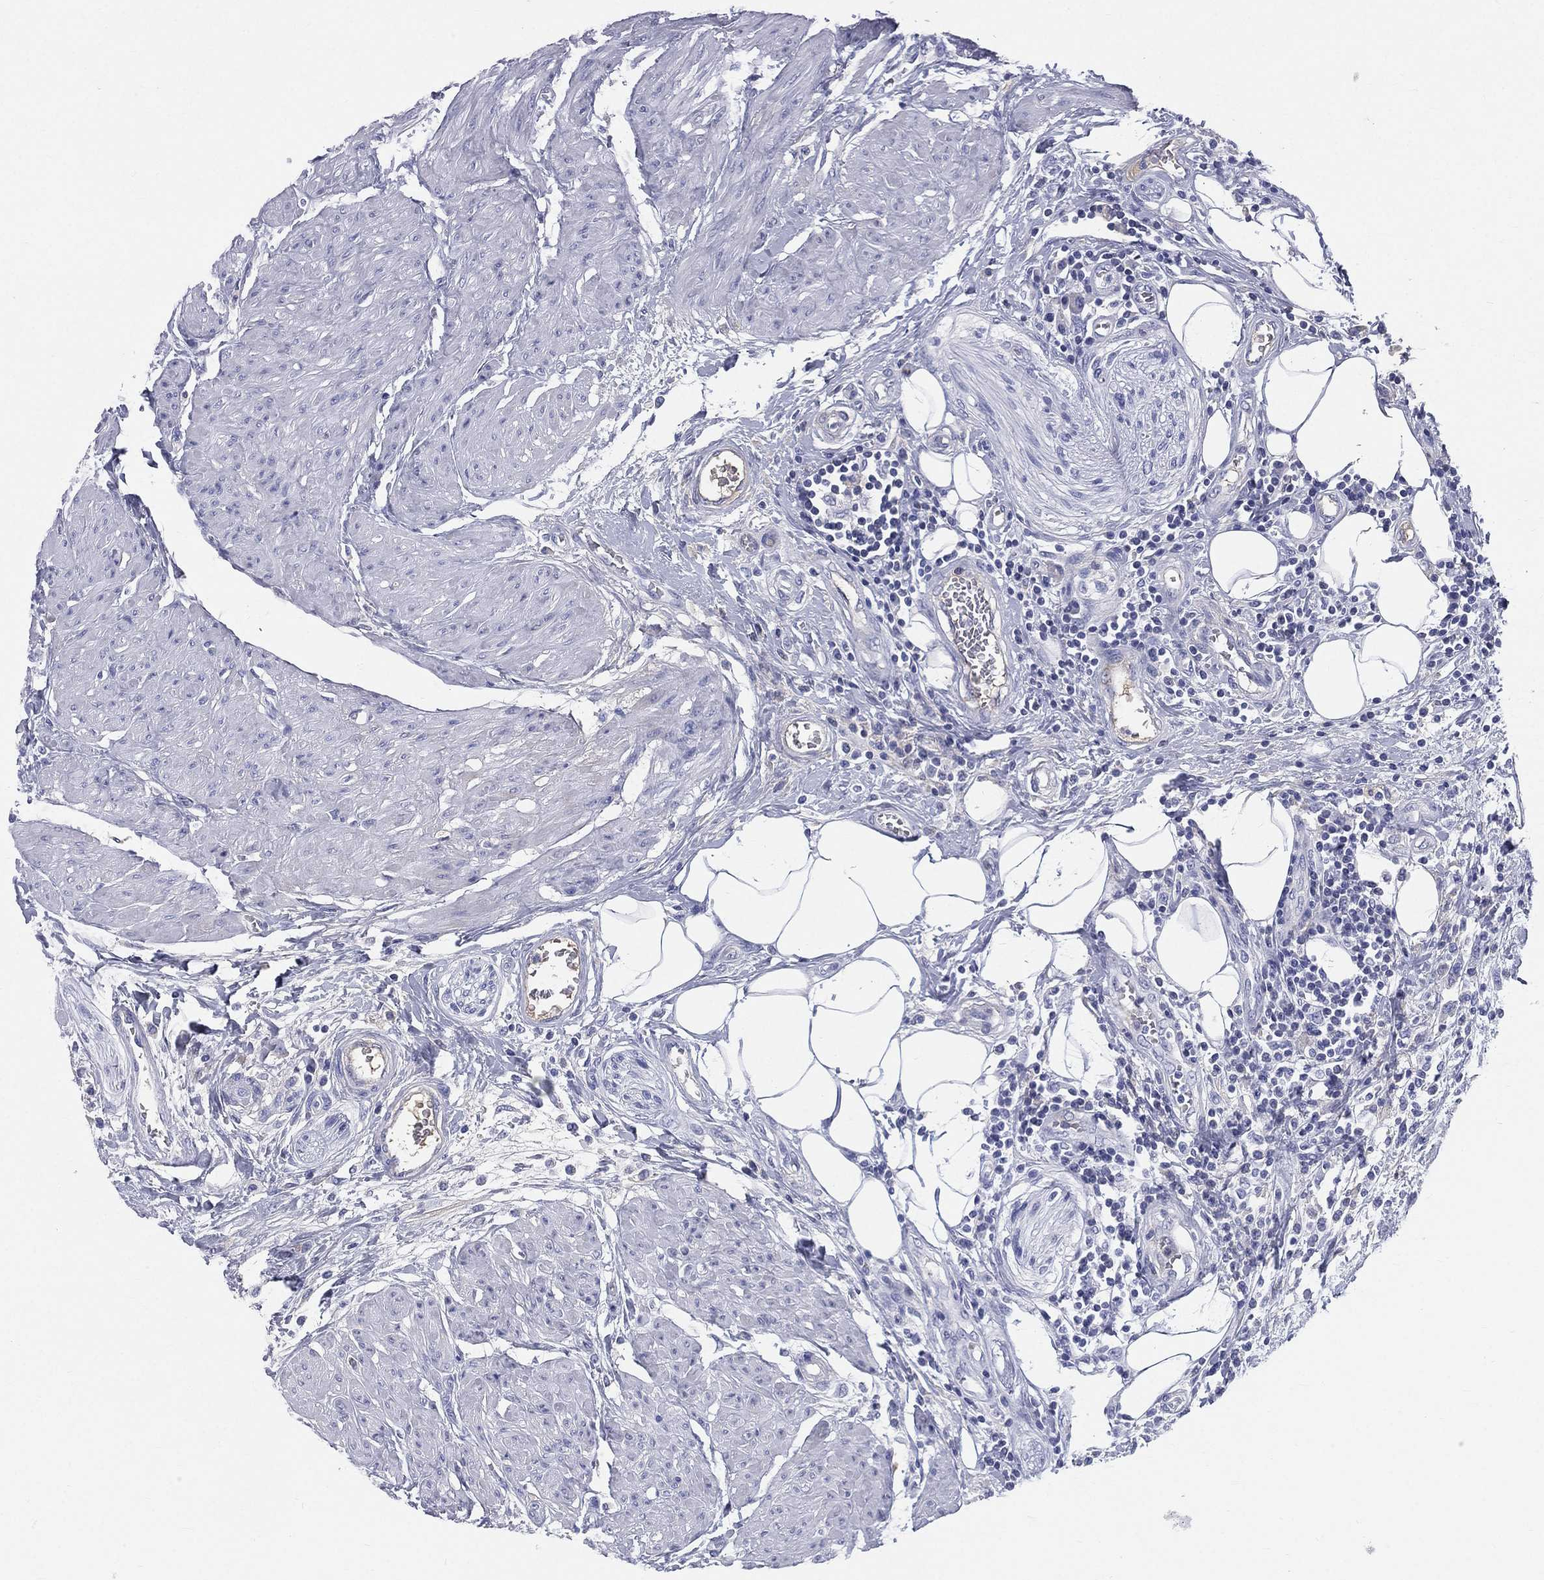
{"staining": {"intensity": "negative", "quantity": "none", "location": "none"}, "tissue": "urothelial cancer", "cell_type": "Tumor cells", "image_type": "cancer", "snomed": [{"axis": "morphology", "description": "Urothelial carcinoma, High grade"}, {"axis": "topography", "description": "Urinary bladder"}], "caption": "Protein analysis of urothelial carcinoma (high-grade) reveals no significant positivity in tumor cells.", "gene": "HP", "patient": {"sex": "male", "age": 35}}